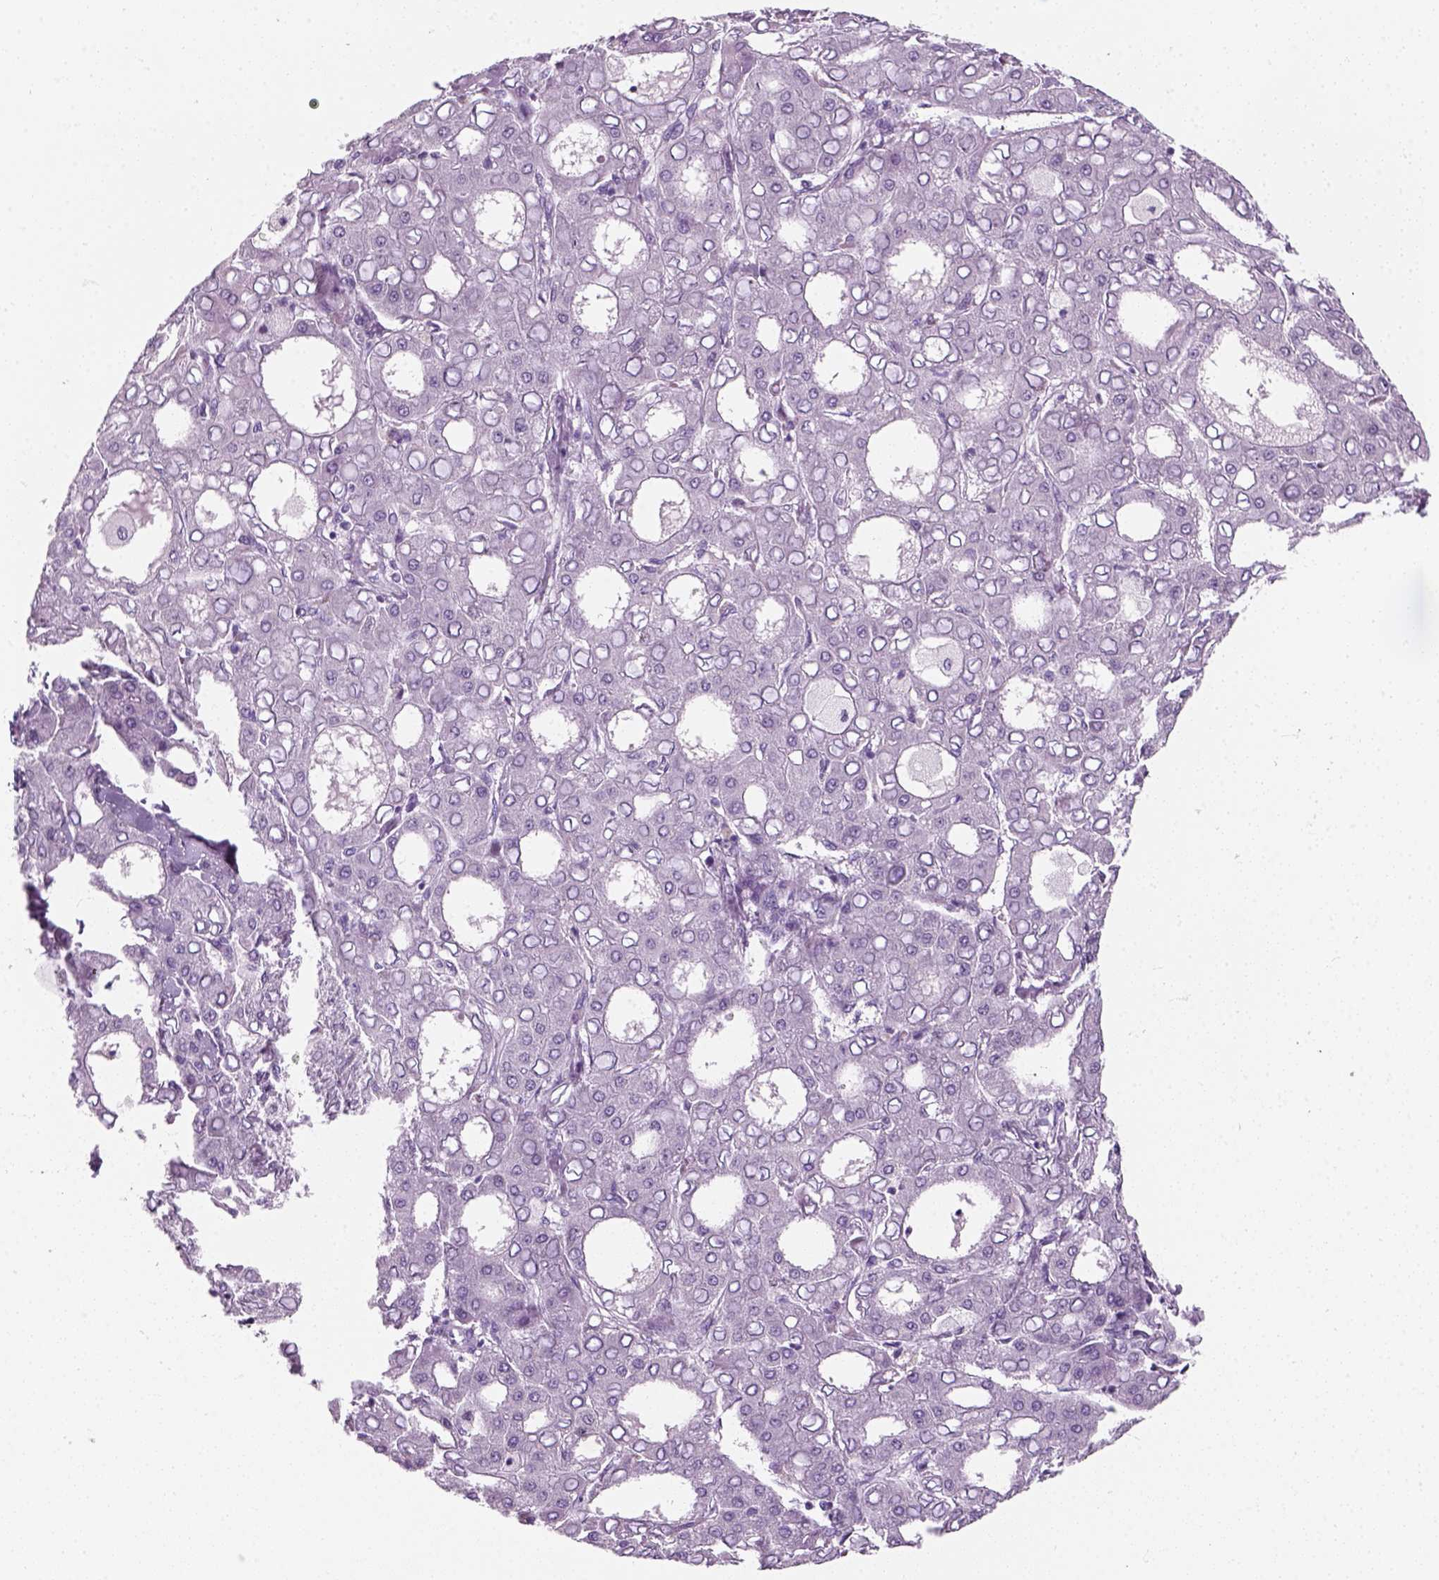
{"staining": {"intensity": "negative", "quantity": "none", "location": "none"}, "tissue": "liver cancer", "cell_type": "Tumor cells", "image_type": "cancer", "snomed": [{"axis": "morphology", "description": "Carcinoma, Hepatocellular, NOS"}, {"axis": "topography", "description": "Liver"}], "caption": "Photomicrograph shows no significant protein staining in tumor cells of liver cancer (hepatocellular carcinoma).", "gene": "ZNF865", "patient": {"sex": "male", "age": 65}}